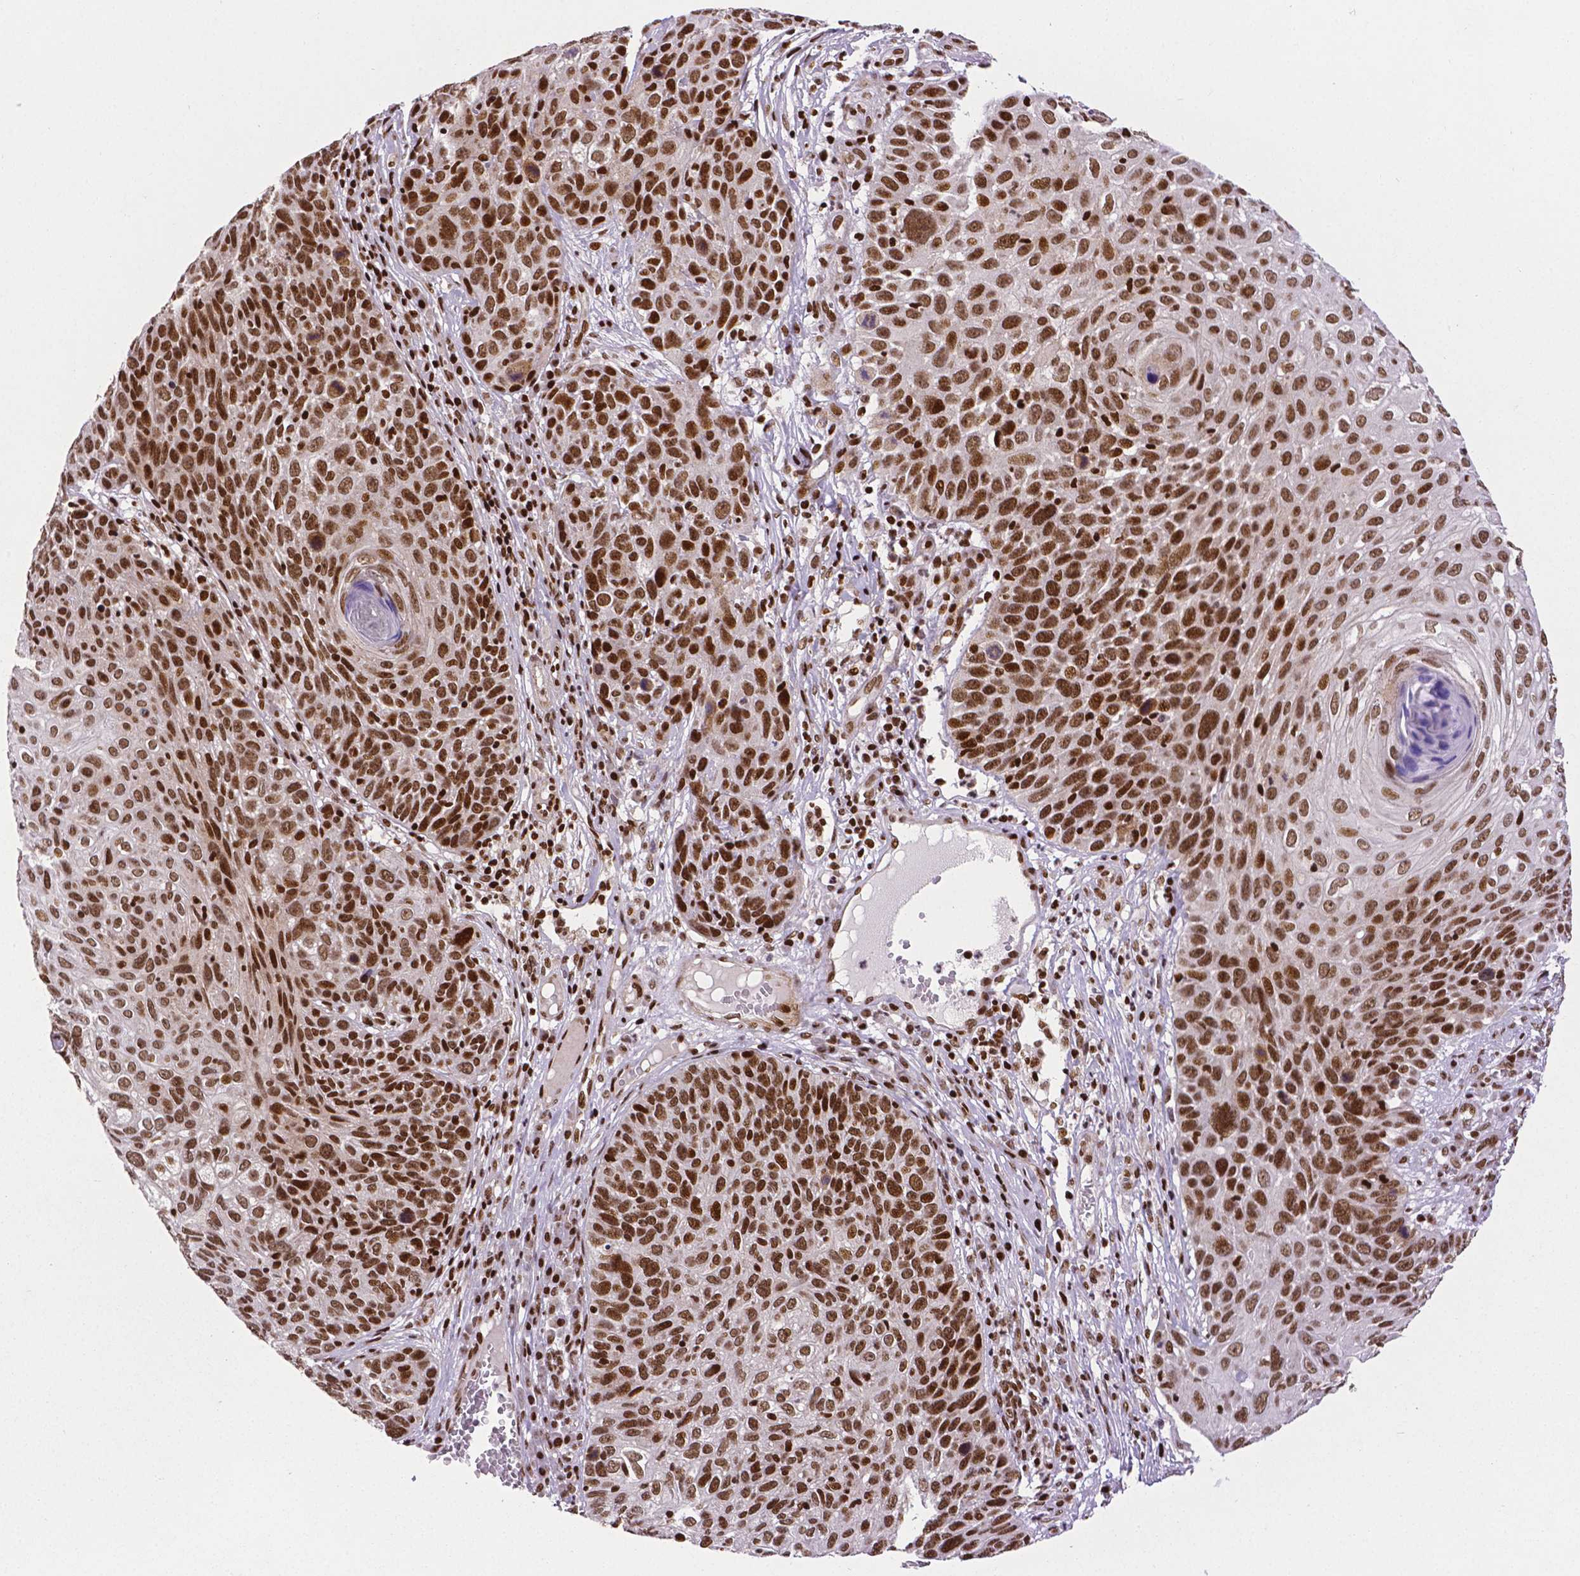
{"staining": {"intensity": "strong", "quantity": ">75%", "location": "nuclear"}, "tissue": "skin cancer", "cell_type": "Tumor cells", "image_type": "cancer", "snomed": [{"axis": "morphology", "description": "Squamous cell carcinoma, NOS"}, {"axis": "topography", "description": "Skin"}], "caption": "Immunohistochemical staining of skin squamous cell carcinoma shows strong nuclear protein positivity in approximately >75% of tumor cells.", "gene": "CTCF", "patient": {"sex": "male", "age": 92}}